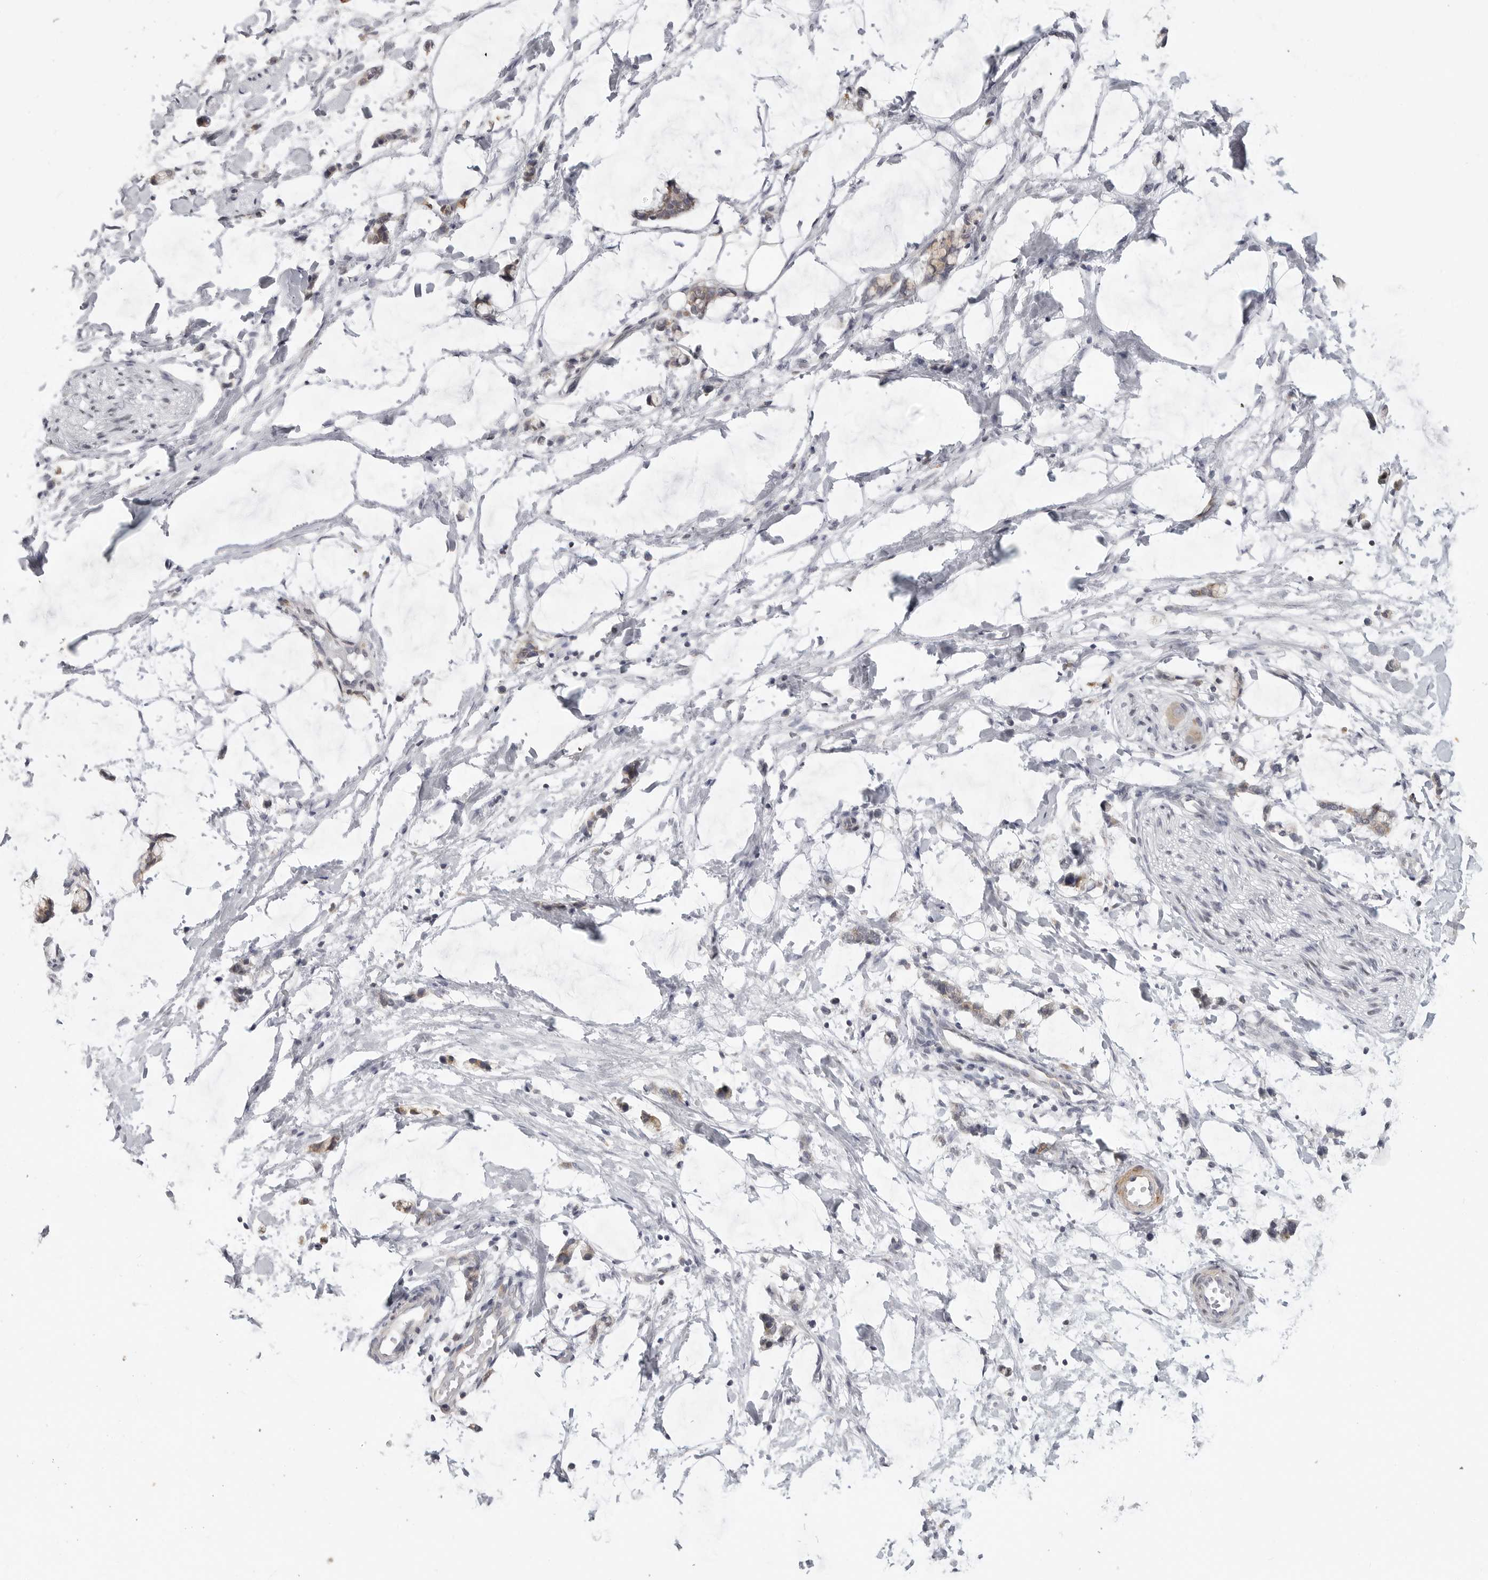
{"staining": {"intensity": "negative", "quantity": "none", "location": "none"}, "tissue": "adipose tissue", "cell_type": "Adipocytes", "image_type": "normal", "snomed": [{"axis": "morphology", "description": "Normal tissue, NOS"}, {"axis": "morphology", "description": "Adenocarcinoma, NOS"}, {"axis": "topography", "description": "Colon"}, {"axis": "topography", "description": "Peripheral nerve tissue"}], "caption": "This is an IHC image of unremarkable adipose tissue. There is no positivity in adipocytes.", "gene": "MAP7D1", "patient": {"sex": "male", "age": 14}}